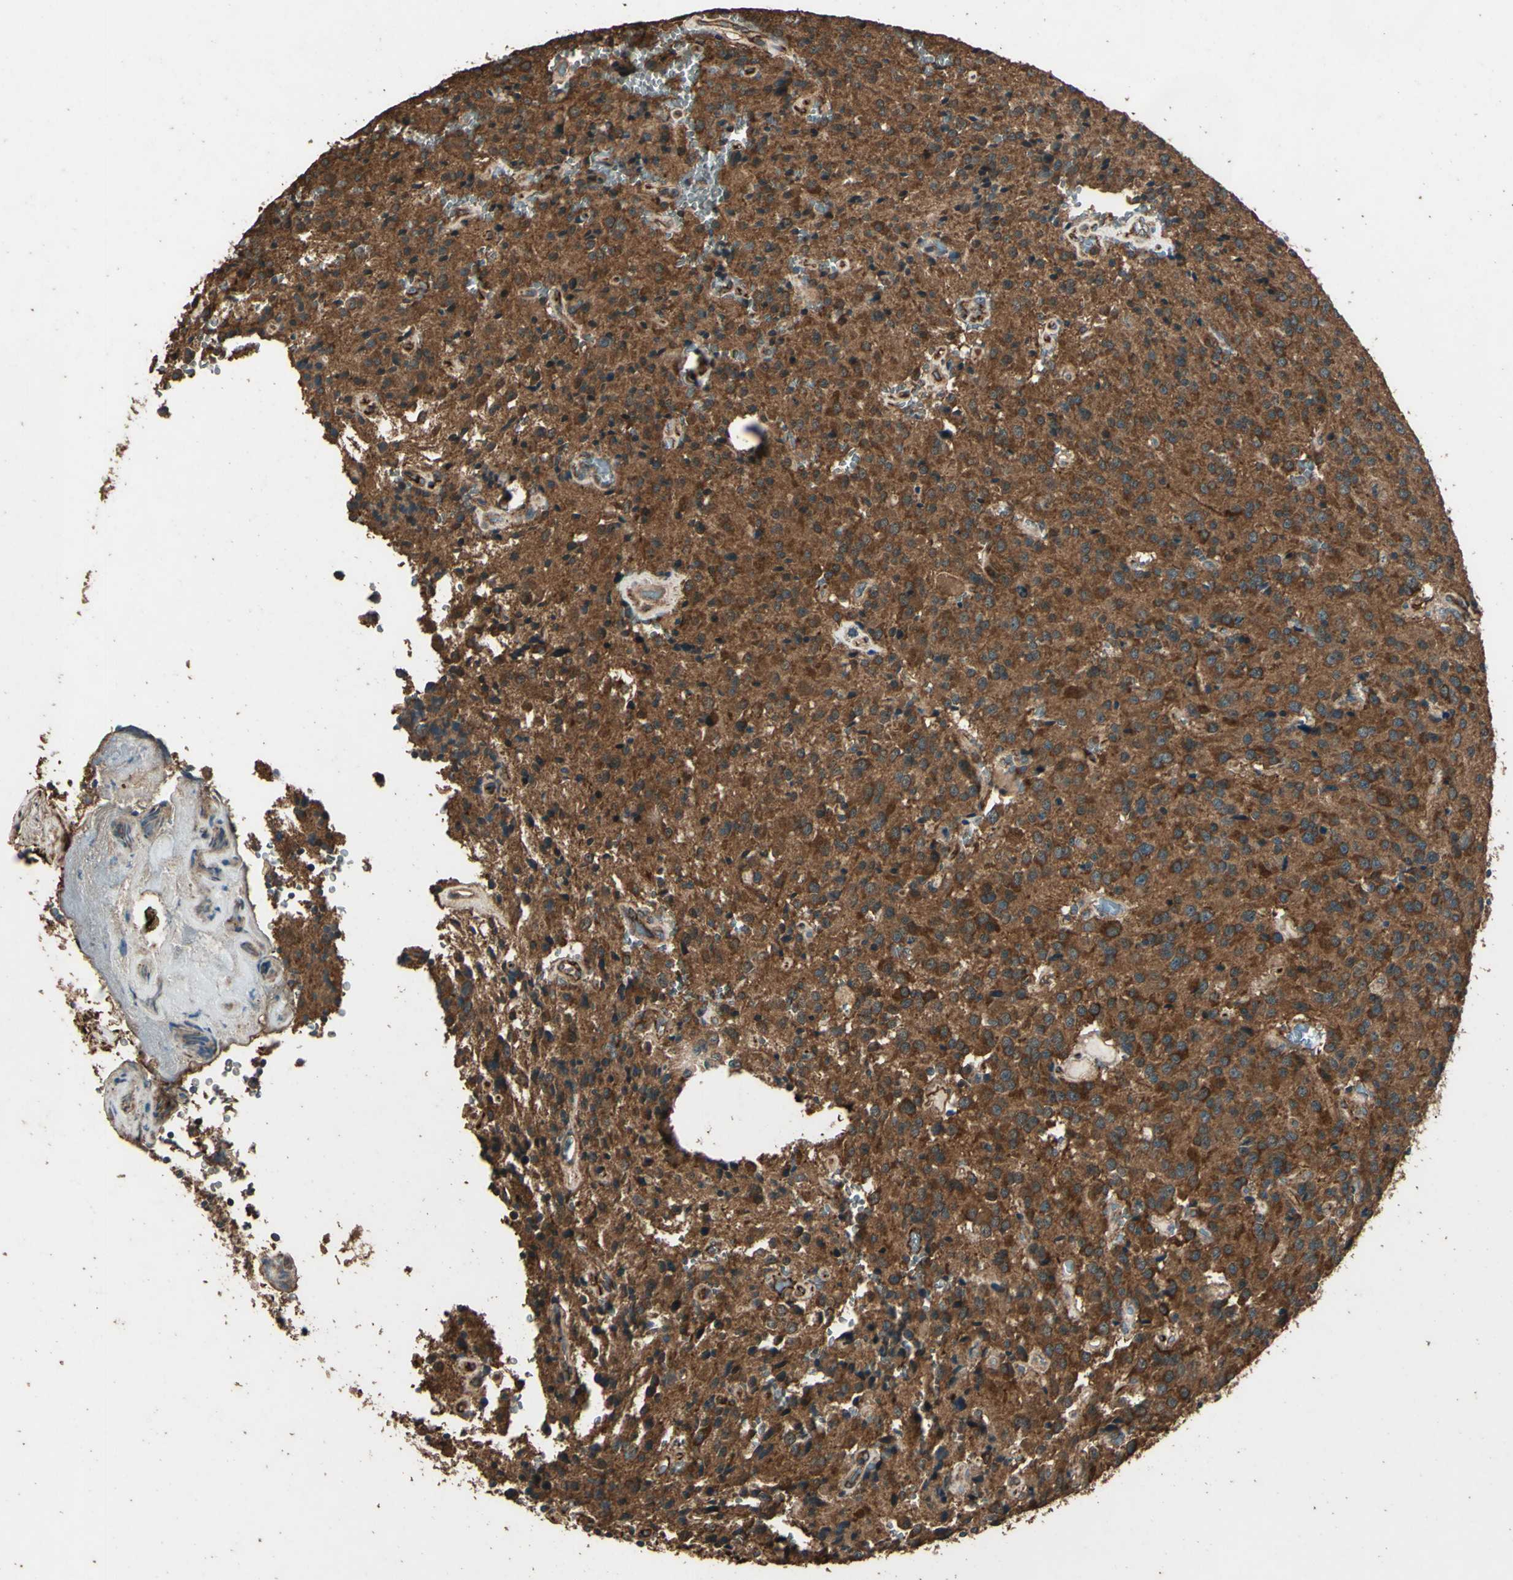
{"staining": {"intensity": "moderate", "quantity": ">75%", "location": "cytoplasmic/membranous"}, "tissue": "glioma", "cell_type": "Tumor cells", "image_type": "cancer", "snomed": [{"axis": "morphology", "description": "Glioma, malignant, Low grade"}, {"axis": "topography", "description": "Brain"}], "caption": "Immunohistochemical staining of human glioma shows medium levels of moderate cytoplasmic/membranous positivity in approximately >75% of tumor cells.", "gene": "TSPO", "patient": {"sex": "male", "age": 58}}